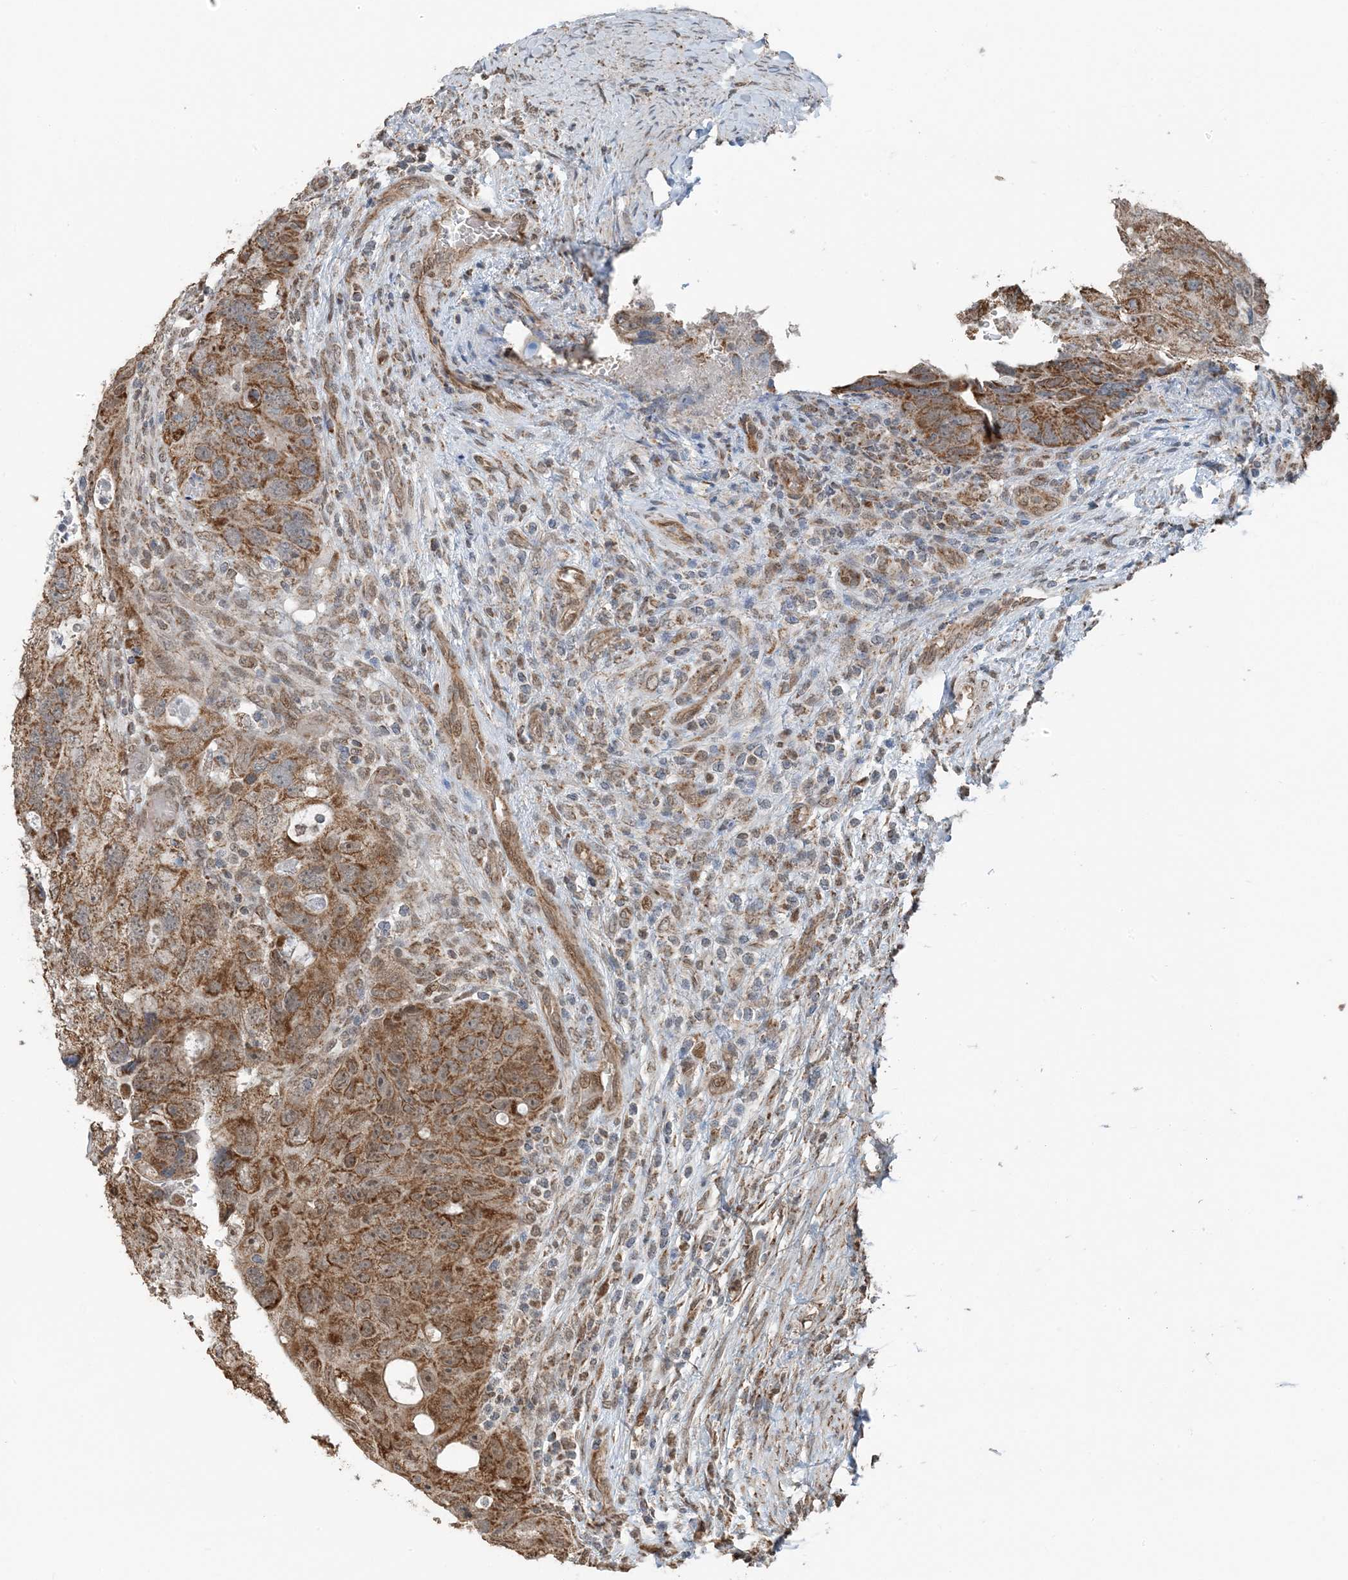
{"staining": {"intensity": "moderate", "quantity": ">75%", "location": "cytoplasmic/membranous"}, "tissue": "colorectal cancer", "cell_type": "Tumor cells", "image_type": "cancer", "snomed": [{"axis": "morphology", "description": "Adenocarcinoma, NOS"}, {"axis": "topography", "description": "Rectum"}], "caption": "High-magnification brightfield microscopy of adenocarcinoma (colorectal) stained with DAB (3,3'-diaminobenzidine) (brown) and counterstained with hematoxylin (blue). tumor cells exhibit moderate cytoplasmic/membranous positivity is seen in about>75% of cells. (Stains: DAB in brown, nuclei in blue, Microscopy: brightfield microscopy at high magnification).", "gene": "PILRB", "patient": {"sex": "male", "age": 59}}